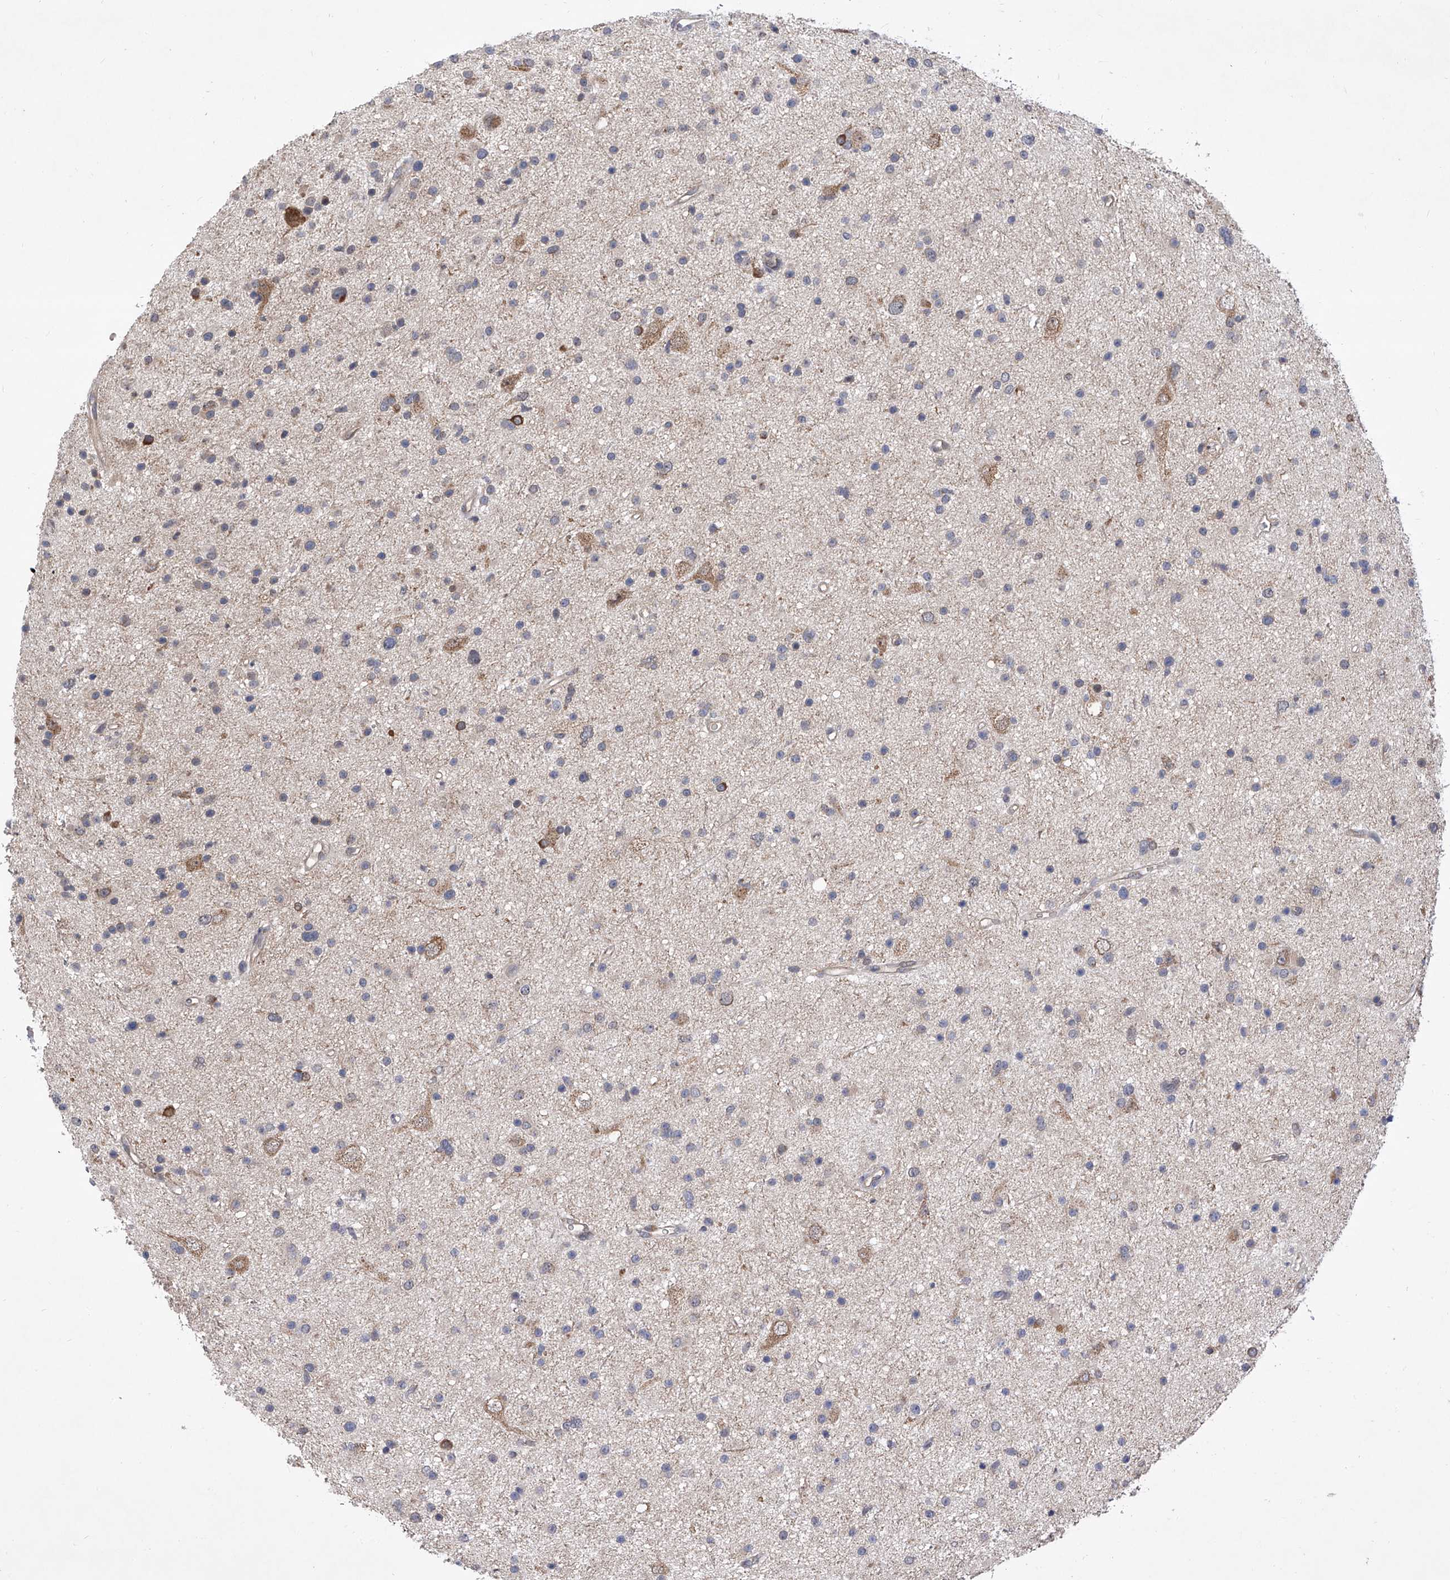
{"staining": {"intensity": "negative", "quantity": "none", "location": "none"}, "tissue": "glioma", "cell_type": "Tumor cells", "image_type": "cancer", "snomed": [{"axis": "morphology", "description": "Glioma, malignant, Low grade"}, {"axis": "topography", "description": "Cerebral cortex"}], "caption": "This is a histopathology image of immunohistochemistry staining of low-grade glioma (malignant), which shows no staining in tumor cells. Nuclei are stained in blue.", "gene": "USP45", "patient": {"sex": "female", "age": 39}}